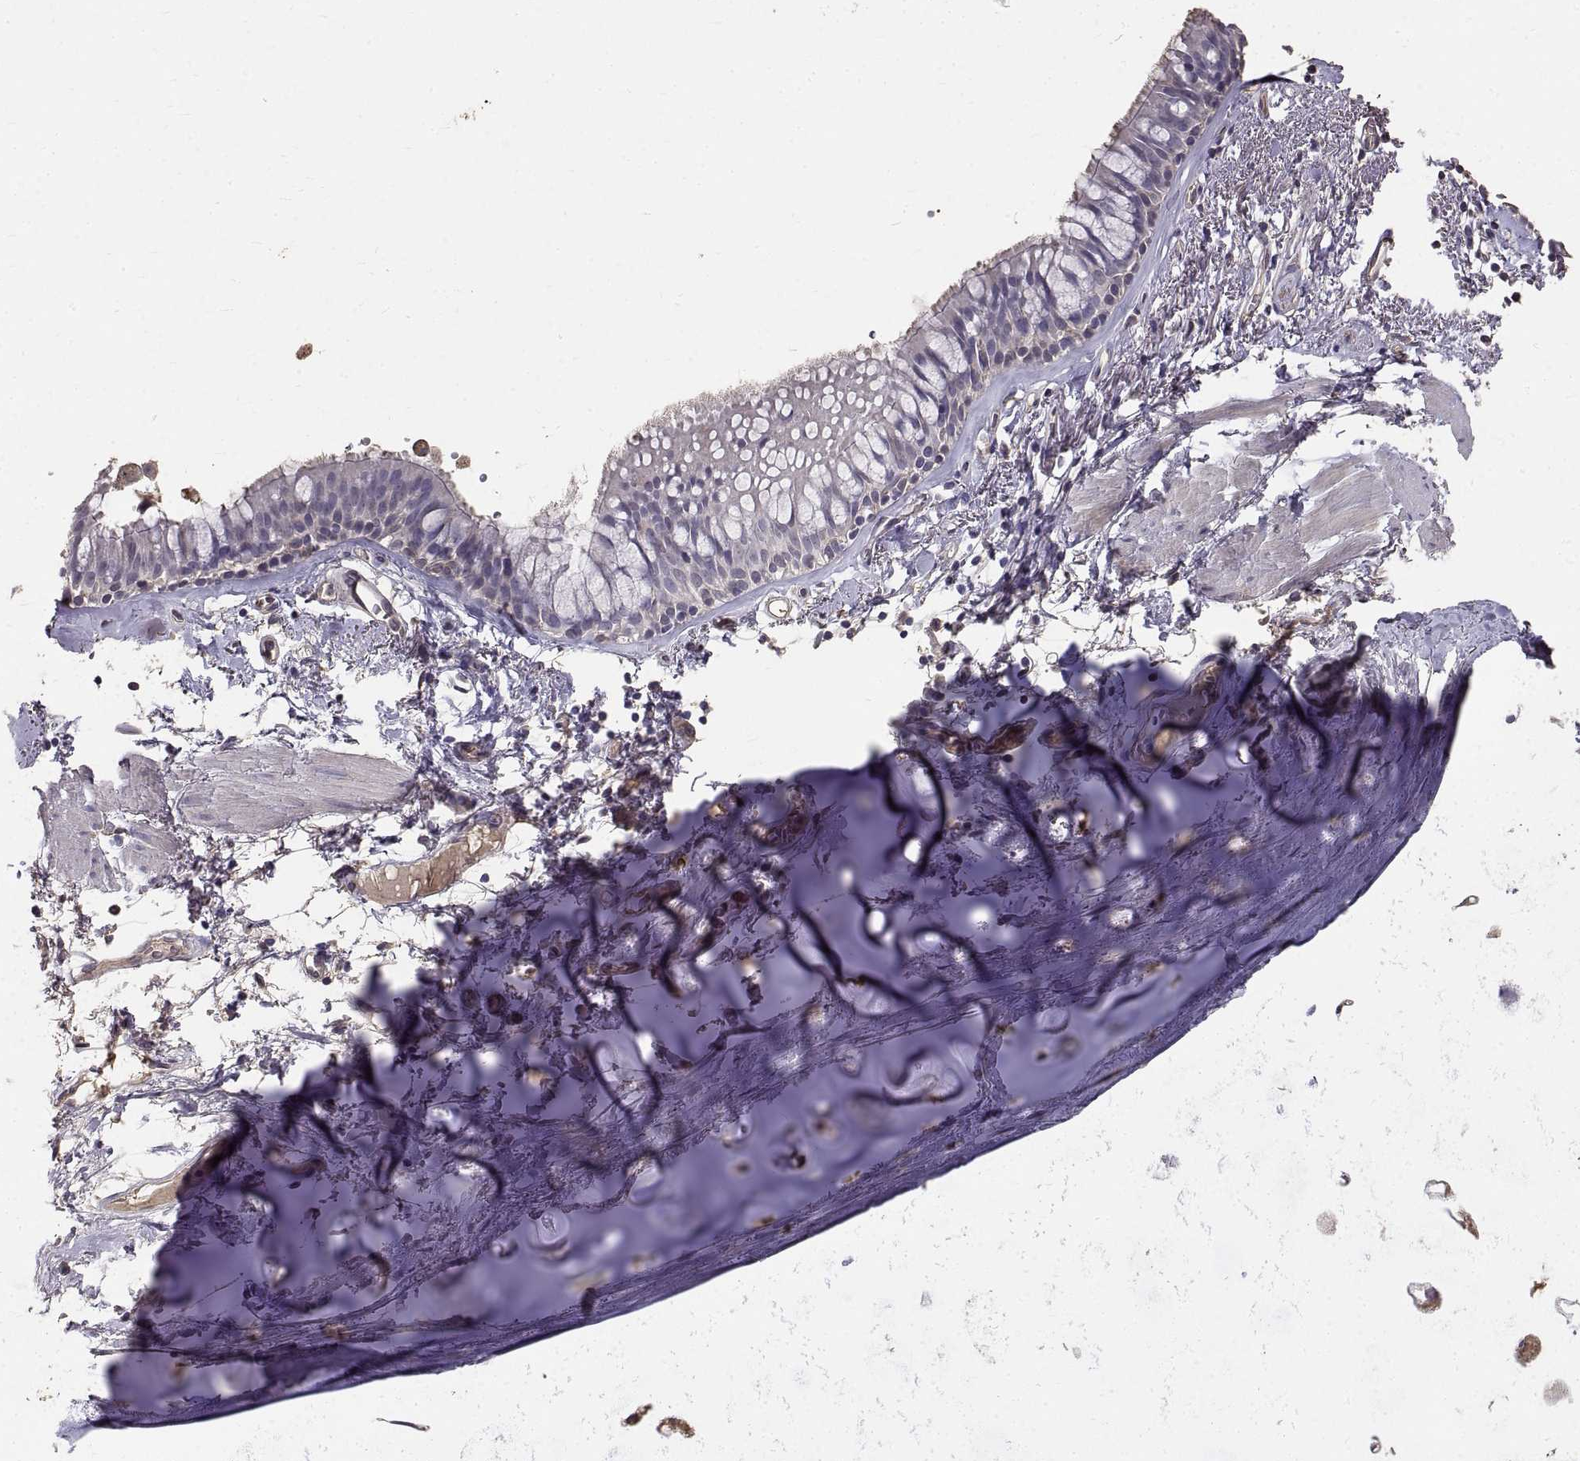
{"staining": {"intensity": "negative", "quantity": "none", "location": "none"}, "tissue": "bronchus", "cell_type": "Respiratory epithelial cells", "image_type": "normal", "snomed": [{"axis": "morphology", "description": "Normal tissue, NOS"}, {"axis": "morphology", "description": "Squamous cell carcinoma, NOS"}, {"axis": "topography", "description": "Cartilage tissue"}, {"axis": "topography", "description": "Bronchus"}], "caption": "Respiratory epithelial cells show no significant positivity in benign bronchus. (Brightfield microscopy of DAB immunohistochemistry at high magnification).", "gene": "PEA15", "patient": {"sex": "male", "age": 72}}